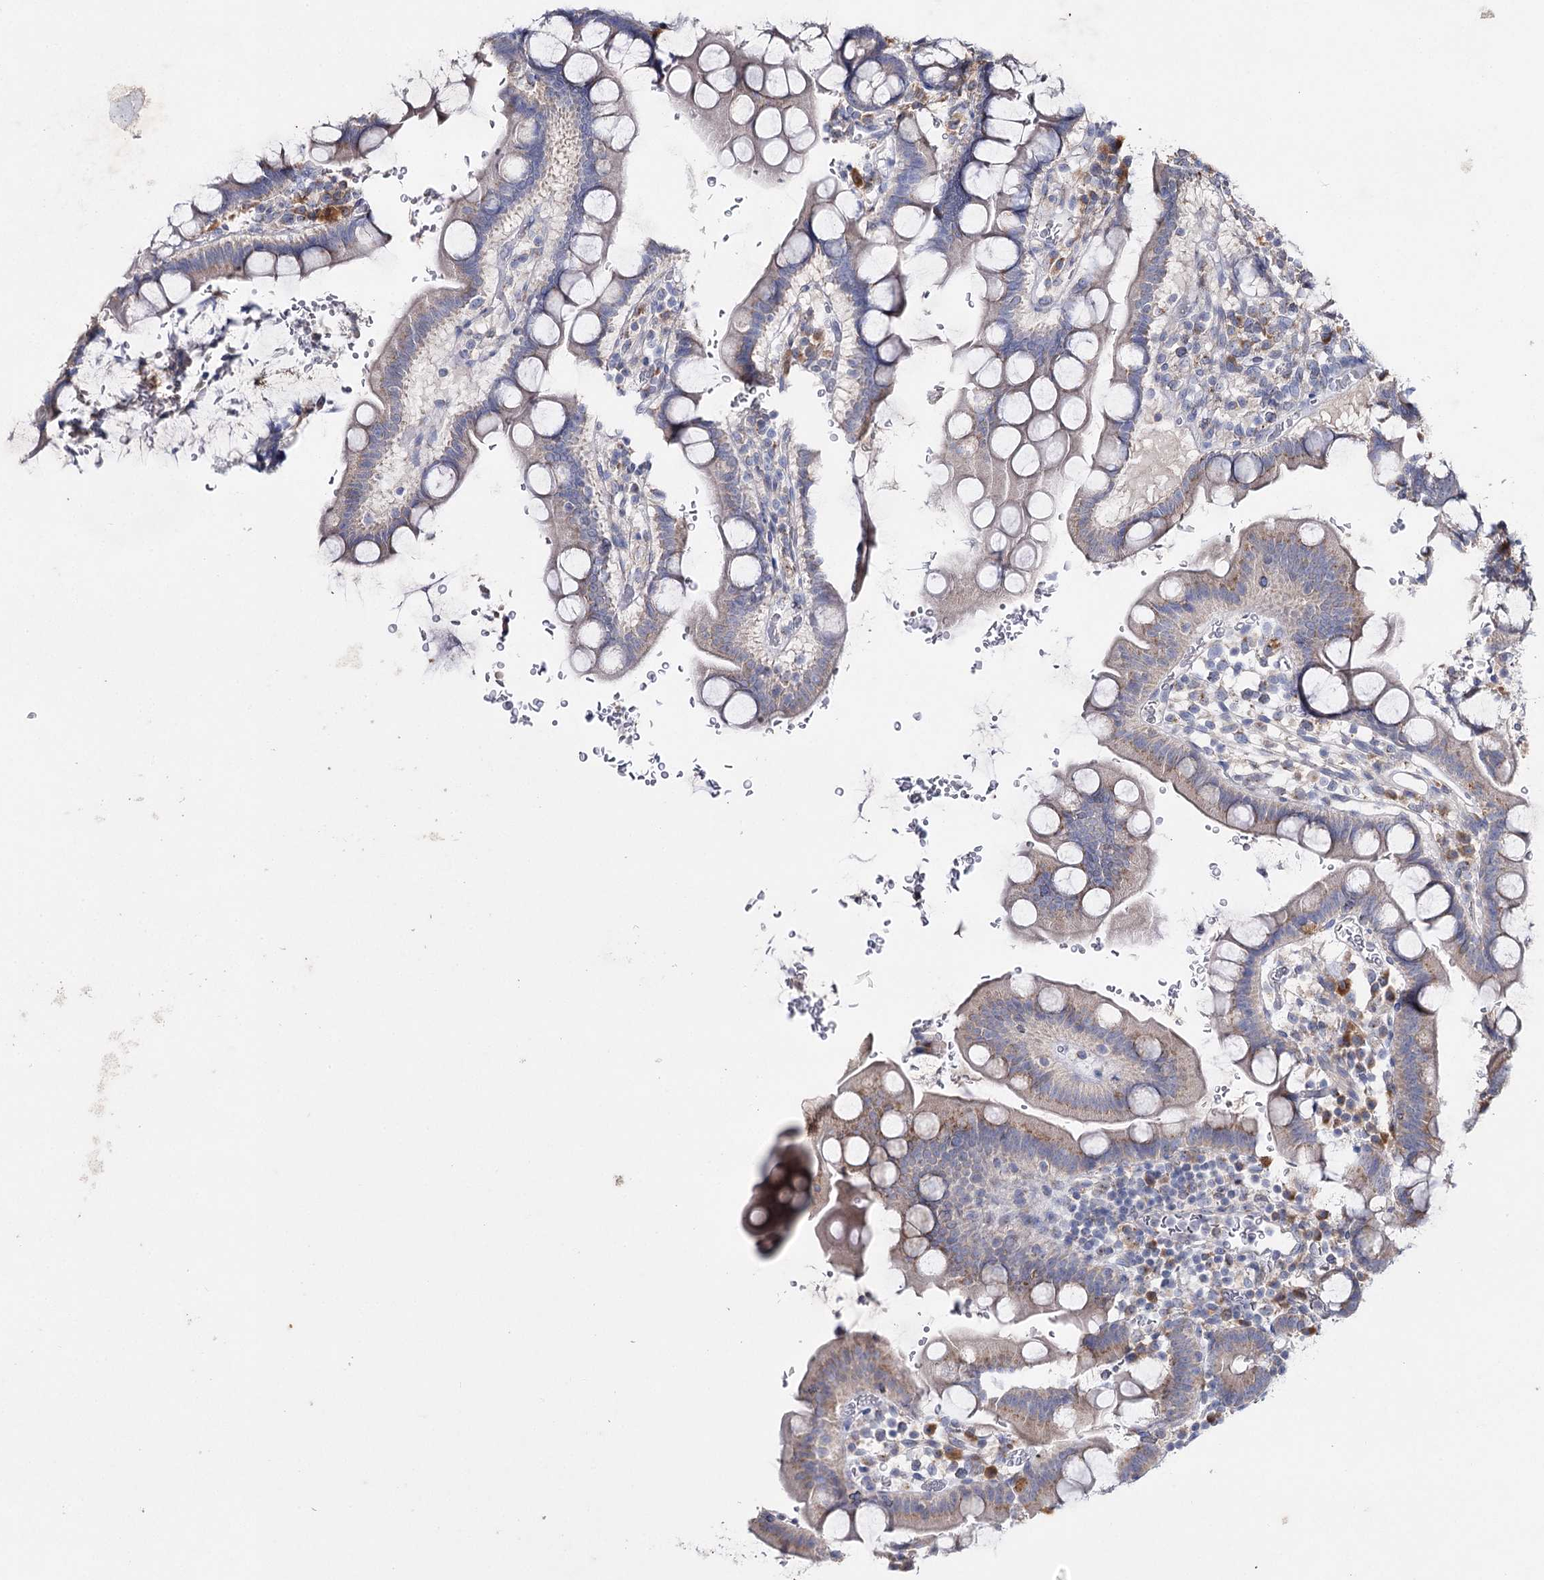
{"staining": {"intensity": "moderate", "quantity": "<25%", "location": "cytoplasmic/membranous"}, "tissue": "small intestine", "cell_type": "Glandular cells", "image_type": "normal", "snomed": [{"axis": "morphology", "description": "Normal tissue, NOS"}, {"axis": "topography", "description": "Stomach, upper"}, {"axis": "topography", "description": "Stomach, lower"}, {"axis": "topography", "description": "Small intestine"}], "caption": "The histopathology image reveals staining of unremarkable small intestine, revealing moderate cytoplasmic/membranous protein expression (brown color) within glandular cells. (Stains: DAB (3,3'-diaminobenzidine) in brown, nuclei in blue, Microscopy: brightfield microscopy at high magnification).", "gene": "IL1RAP", "patient": {"sex": "male", "age": 68}}